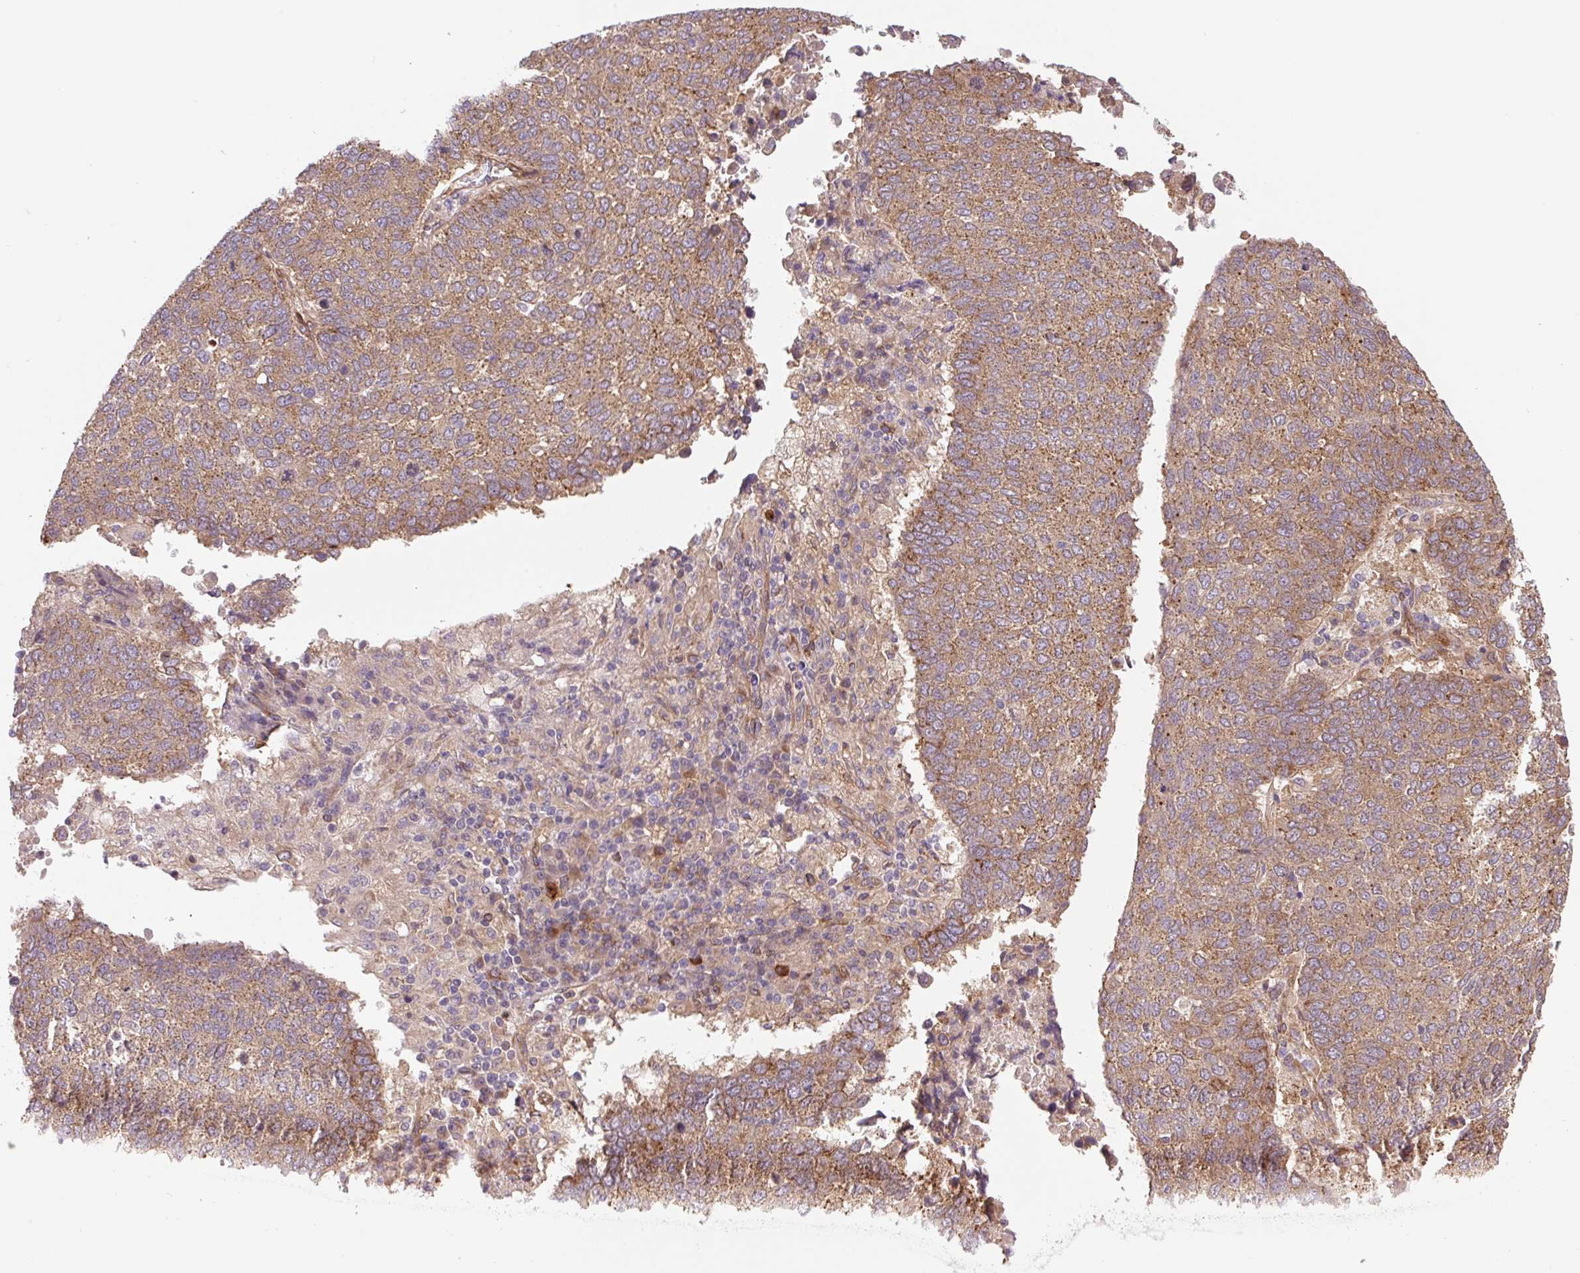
{"staining": {"intensity": "moderate", "quantity": ">75%", "location": "cytoplasmic/membranous"}, "tissue": "lung cancer", "cell_type": "Tumor cells", "image_type": "cancer", "snomed": [{"axis": "morphology", "description": "Squamous cell carcinoma, NOS"}, {"axis": "topography", "description": "Lung"}], "caption": "This is an image of immunohistochemistry staining of lung squamous cell carcinoma, which shows moderate positivity in the cytoplasmic/membranous of tumor cells.", "gene": "SEPTIN10", "patient": {"sex": "male", "age": 73}}